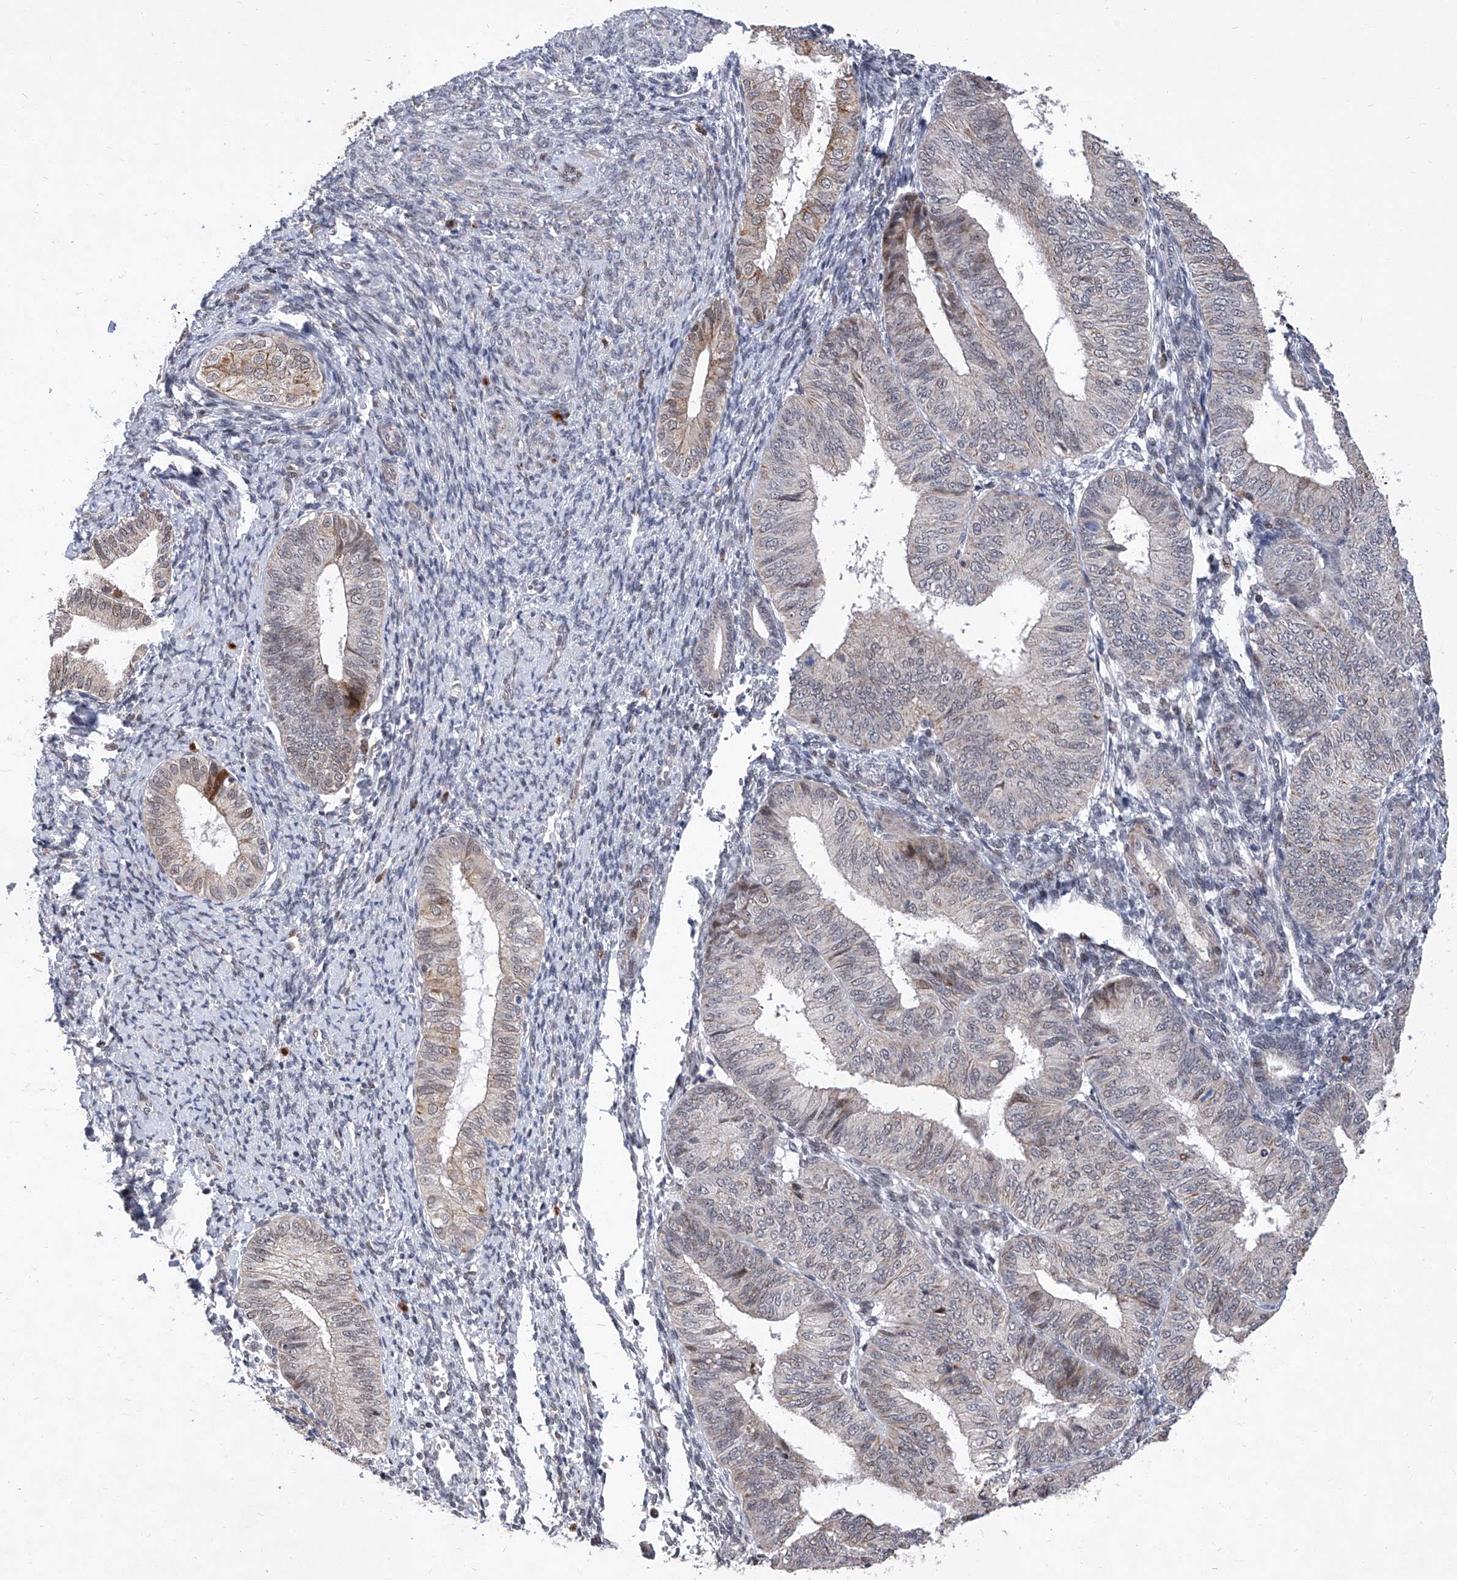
{"staining": {"intensity": "weak", "quantity": "<25%", "location": "cytoplasmic/membranous"}, "tissue": "endometrial cancer", "cell_type": "Tumor cells", "image_type": "cancer", "snomed": [{"axis": "morphology", "description": "Adenocarcinoma, NOS"}, {"axis": "topography", "description": "Endometrium"}], "caption": "This is an immunohistochemistry micrograph of adenocarcinoma (endometrial). There is no expression in tumor cells.", "gene": "FARP2", "patient": {"sex": "female", "age": 58}}